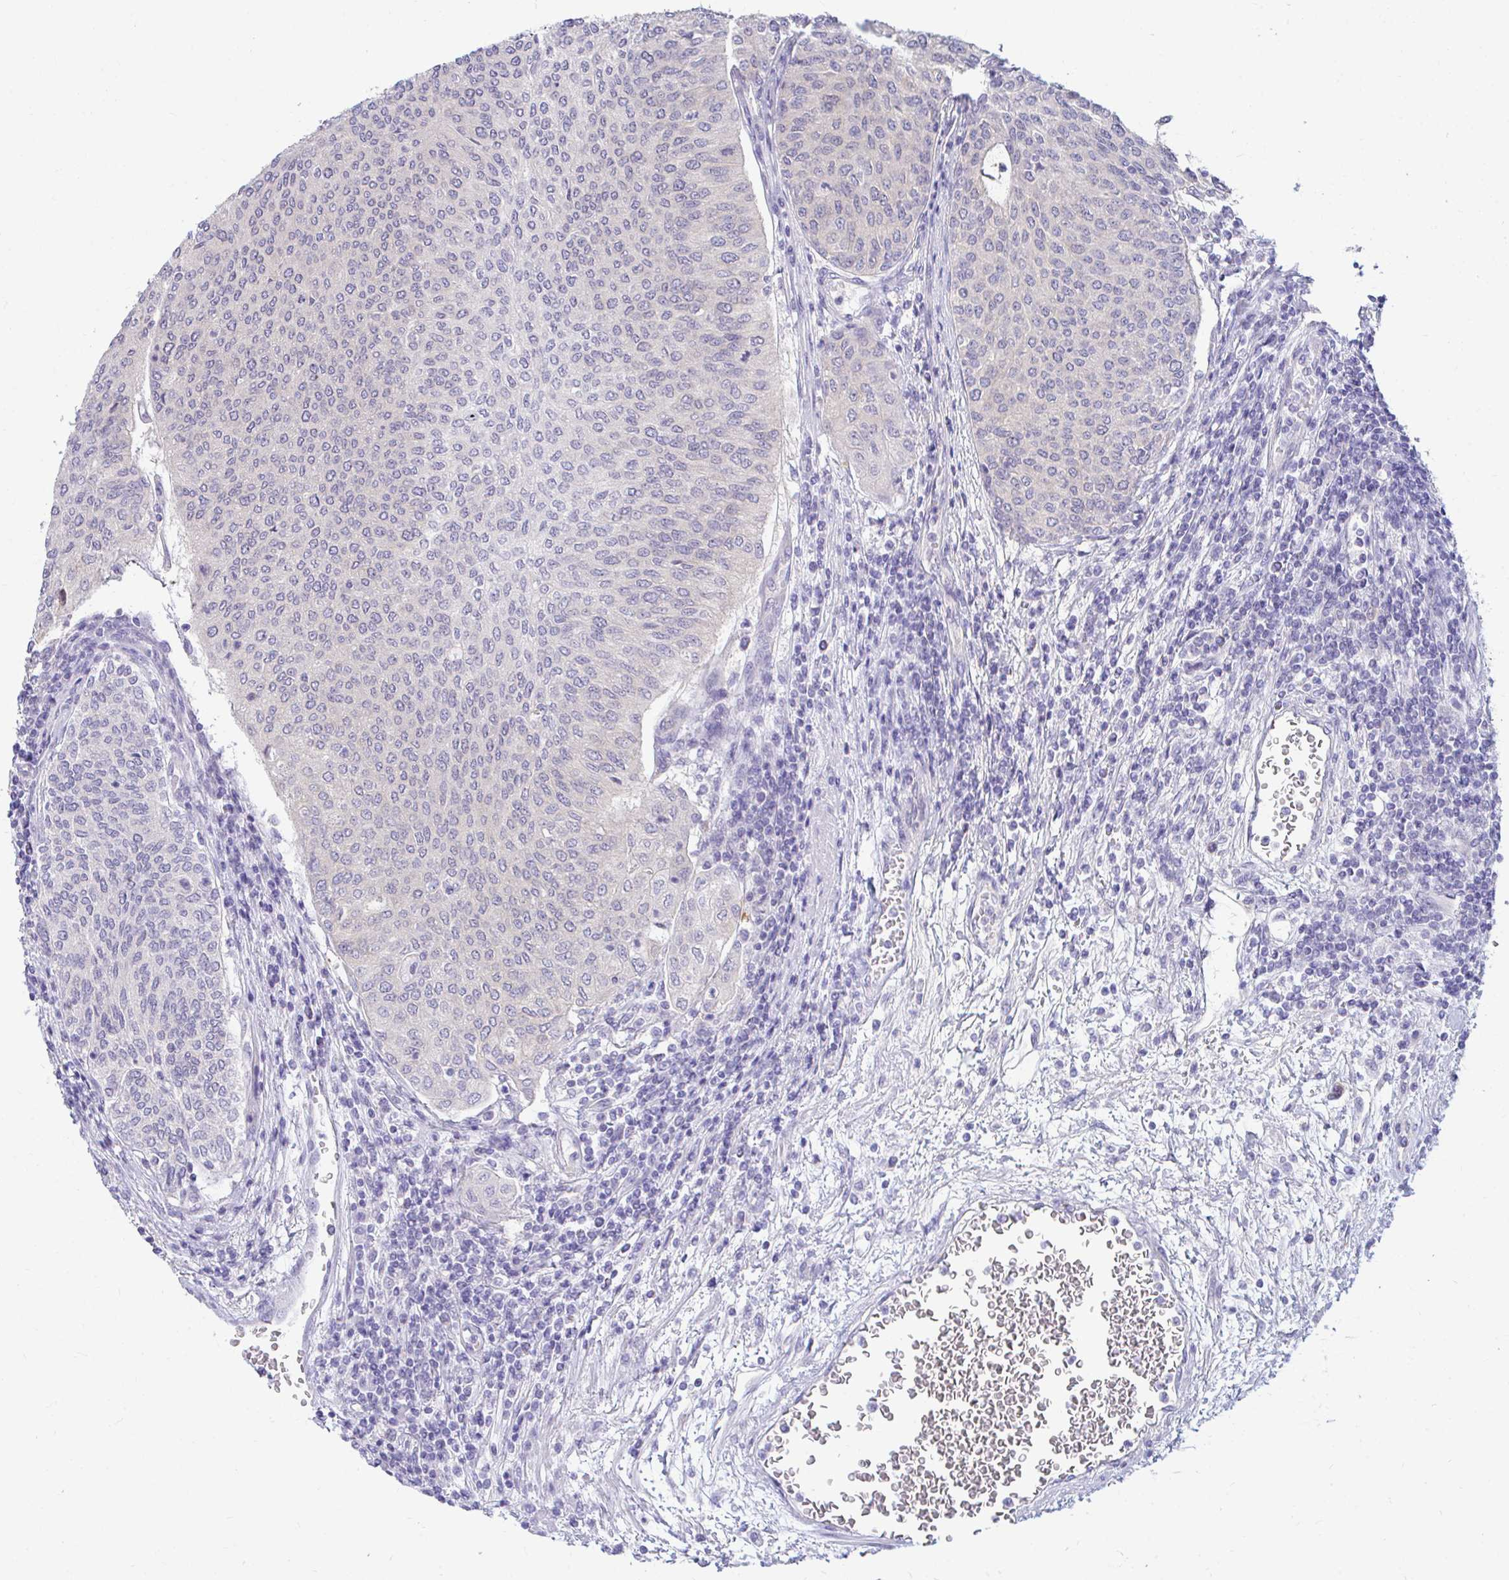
{"staining": {"intensity": "weak", "quantity": "<25%", "location": "nuclear"}, "tissue": "urothelial cancer", "cell_type": "Tumor cells", "image_type": "cancer", "snomed": [{"axis": "morphology", "description": "Urothelial carcinoma, High grade"}, {"axis": "topography", "description": "Urinary bladder"}], "caption": "The immunohistochemistry image has no significant positivity in tumor cells of high-grade urothelial carcinoma tissue.", "gene": "CSE1L", "patient": {"sex": "female", "age": 79}}